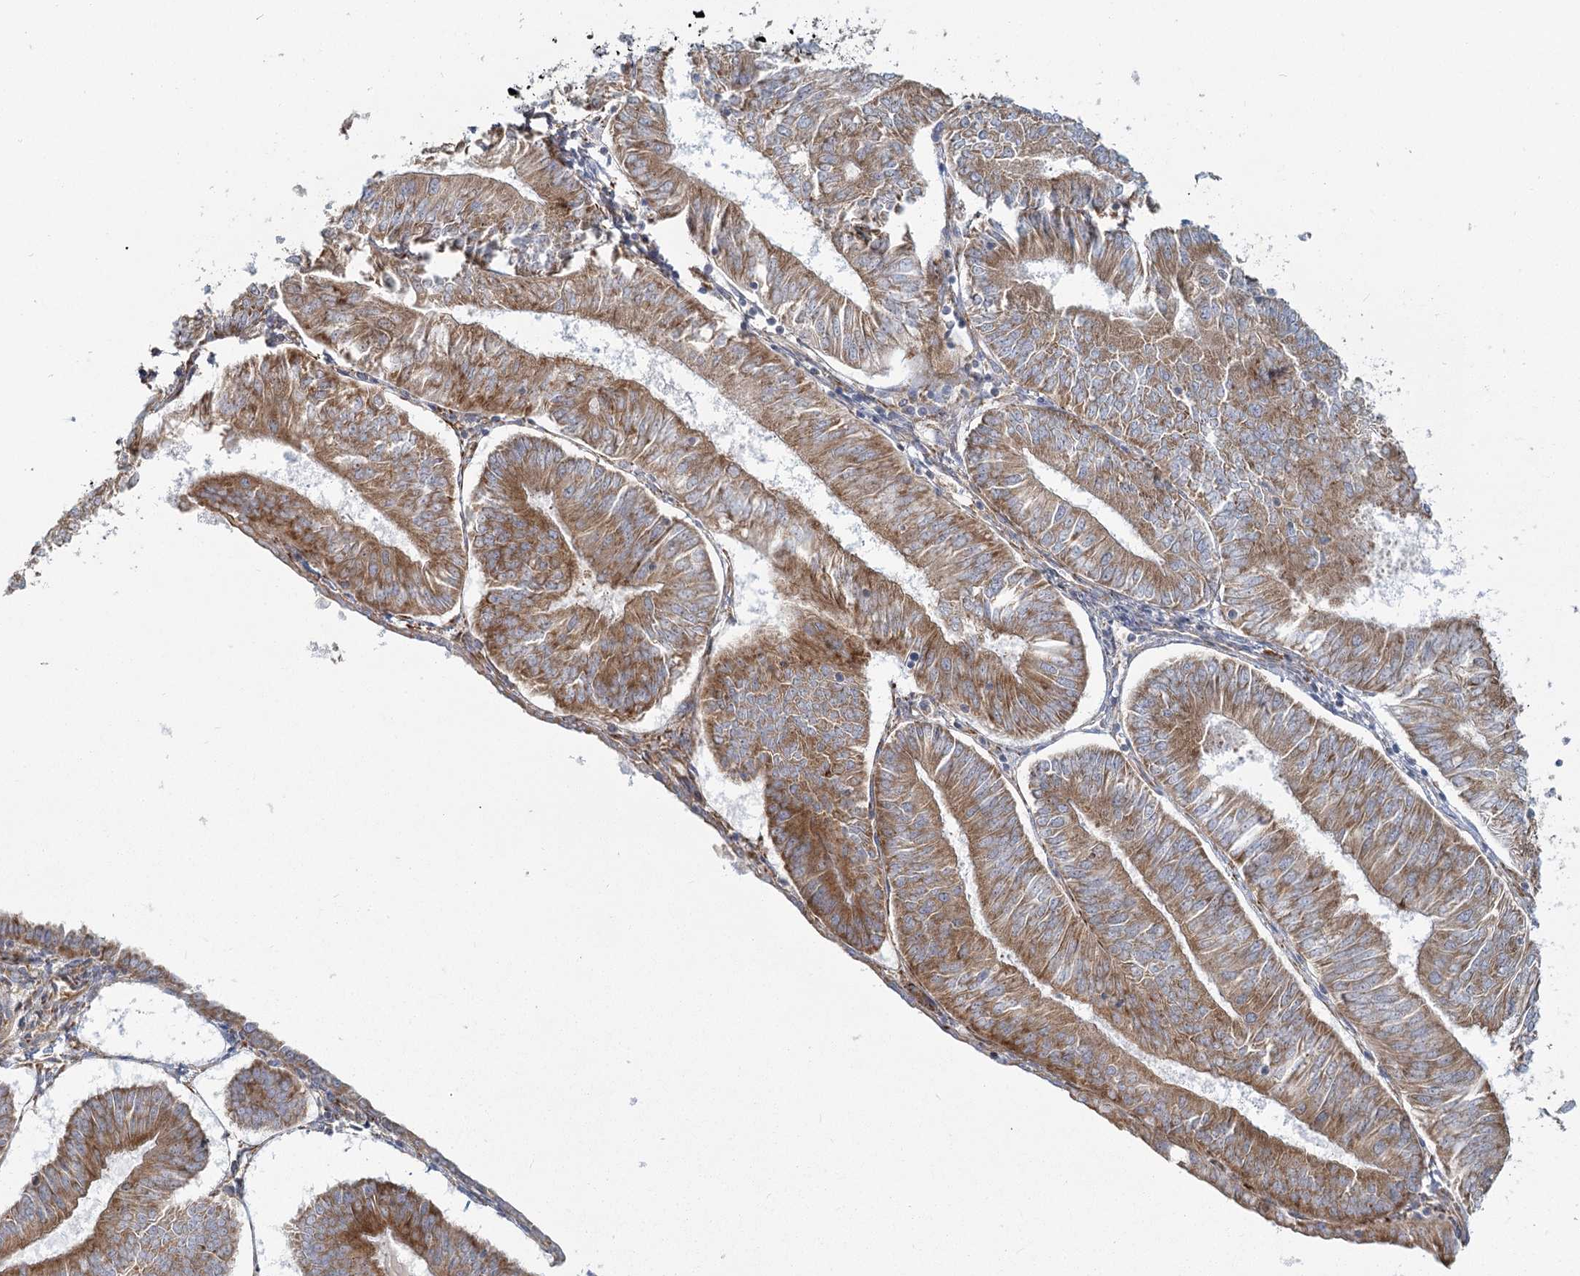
{"staining": {"intensity": "moderate", "quantity": ">75%", "location": "cytoplasmic/membranous"}, "tissue": "endometrial cancer", "cell_type": "Tumor cells", "image_type": "cancer", "snomed": [{"axis": "morphology", "description": "Adenocarcinoma, NOS"}, {"axis": "topography", "description": "Endometrium"}], "caption": "Immunohistochemical staining of endometrial cancer shows medium levels of moderate cytoplasmic/membranous expression in about >75% of tumor cells. (Stains: DAB (3,3'-diaminobenzidine) in brown, nuclei in blue, Microscopy: brightfield microscopy at high magnification).", "gene": "HARS2", "patient": {"sex": "female", "age": 58}}